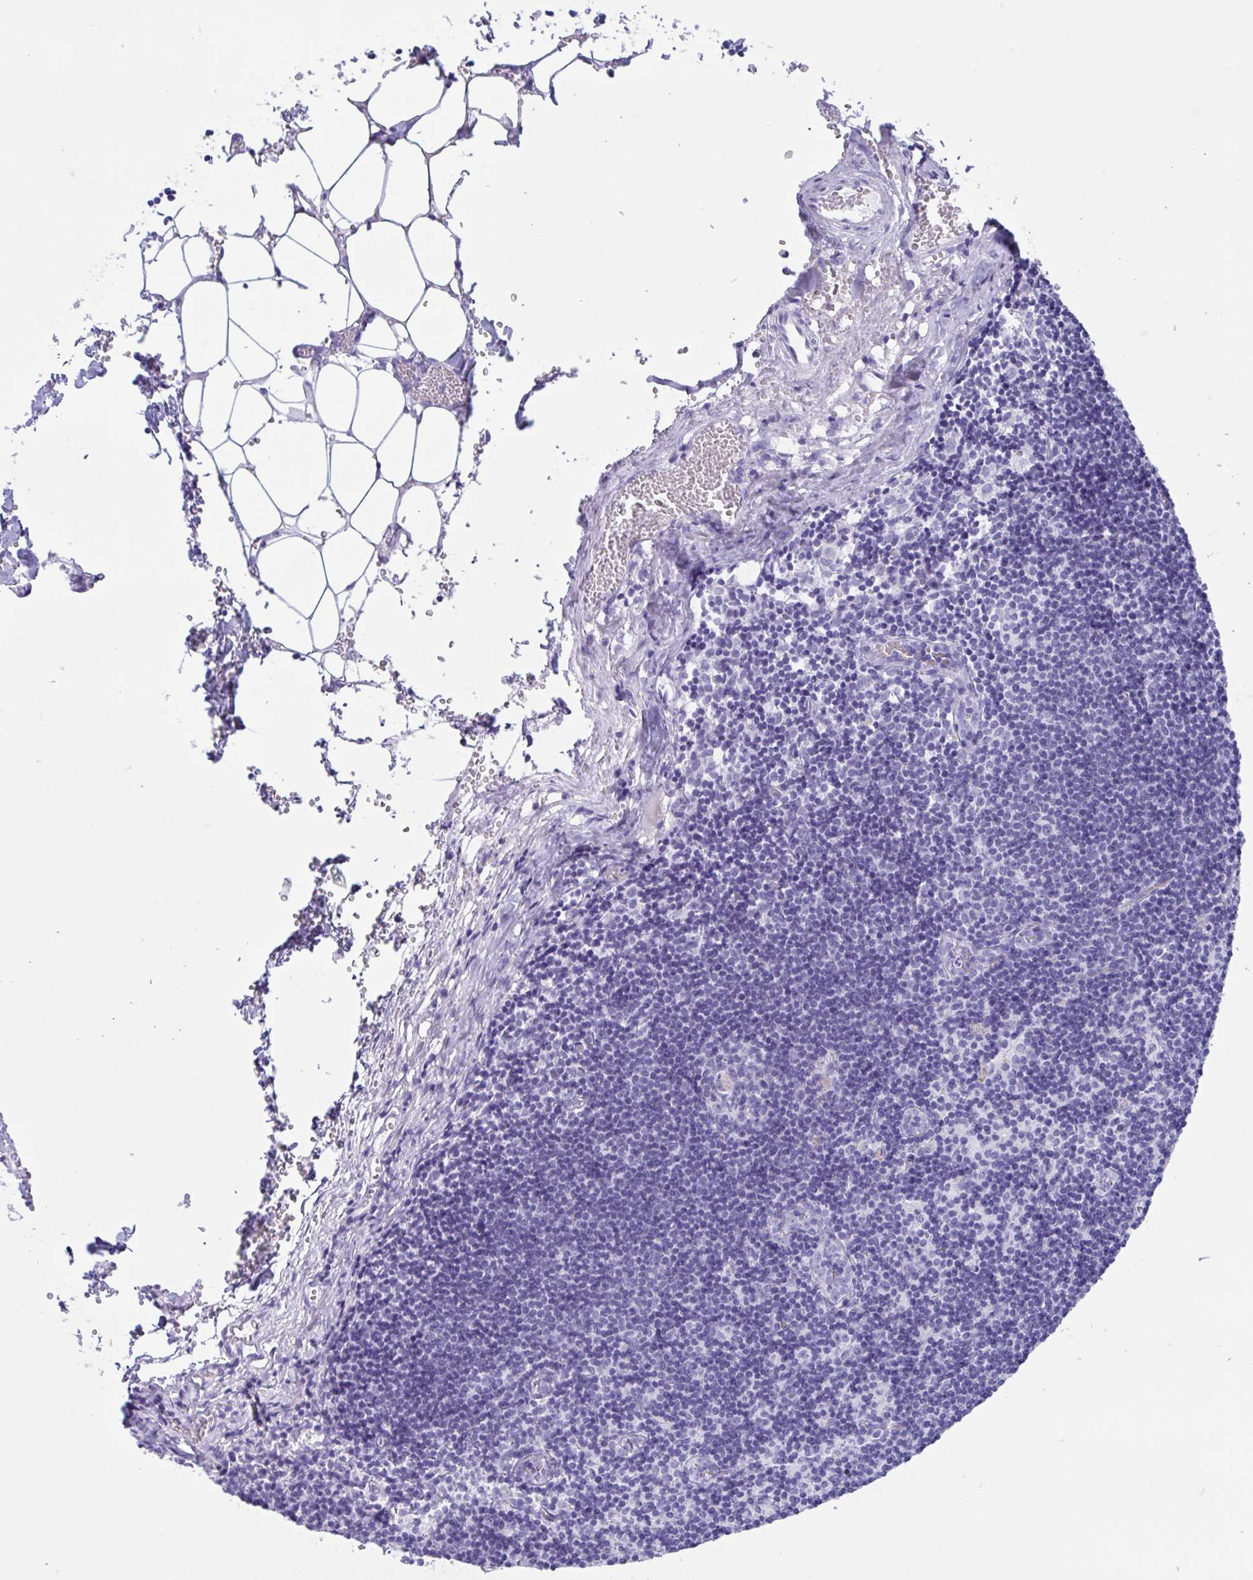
{"staining": {"intensity": "negative", "quantity": "none", "location": "none"}, "tissue": "lymph node", "cell_type": "Non-germinal center cells", "image_type": "normal", "snomed": [{"axis": "morphology", "description": "Normal tissue, NOS"}, {"axis": "topography", "description": "Lymph node"}], "caption": "High power microscopy photomicrograph of an immunohistochemistry (IHC) histopathology image of unremarkable lymph node, revealing no significant staining in non-germinal center cells.", "gene": "TMEM35A", "patient": {"sex": "female", "age": 31}}